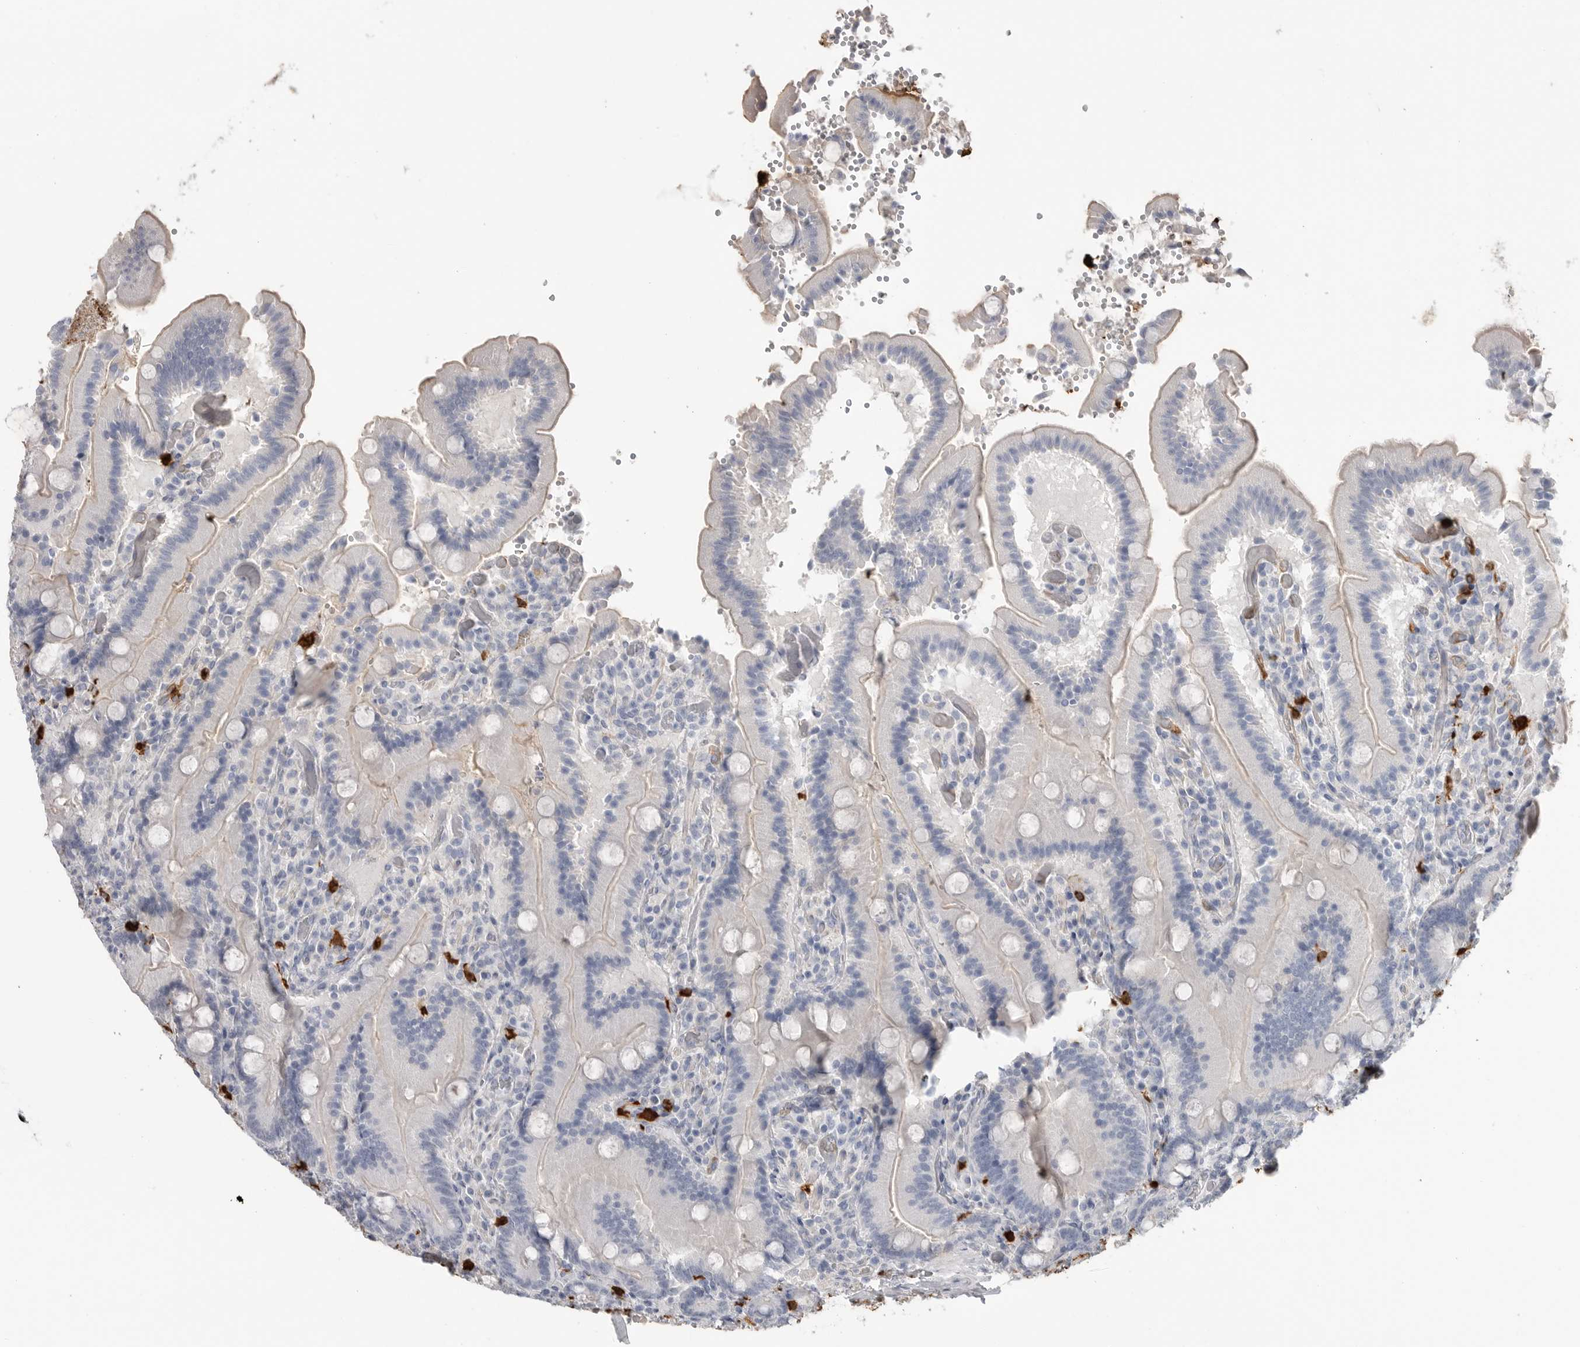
{"staining": {"intensity": "negative", "quantity": "none", "location": "none"}, "tissue": "duodenum", "cell_type": "Glandular cells", "image_type": "normal", "snomed": [{"axis": "morphology", "description": "Normal tissue, NOS"}, {"axis": "topography", "description": "Duodenum"}], "caption": "DAB (3,3'-diaminobenzidine) immunohistochemical staining of unremarkable human duodenum shows no significant positivity in glandular cells.", "gene": "CYB561D1", "patient": {"sex": "female", "age": 62}}